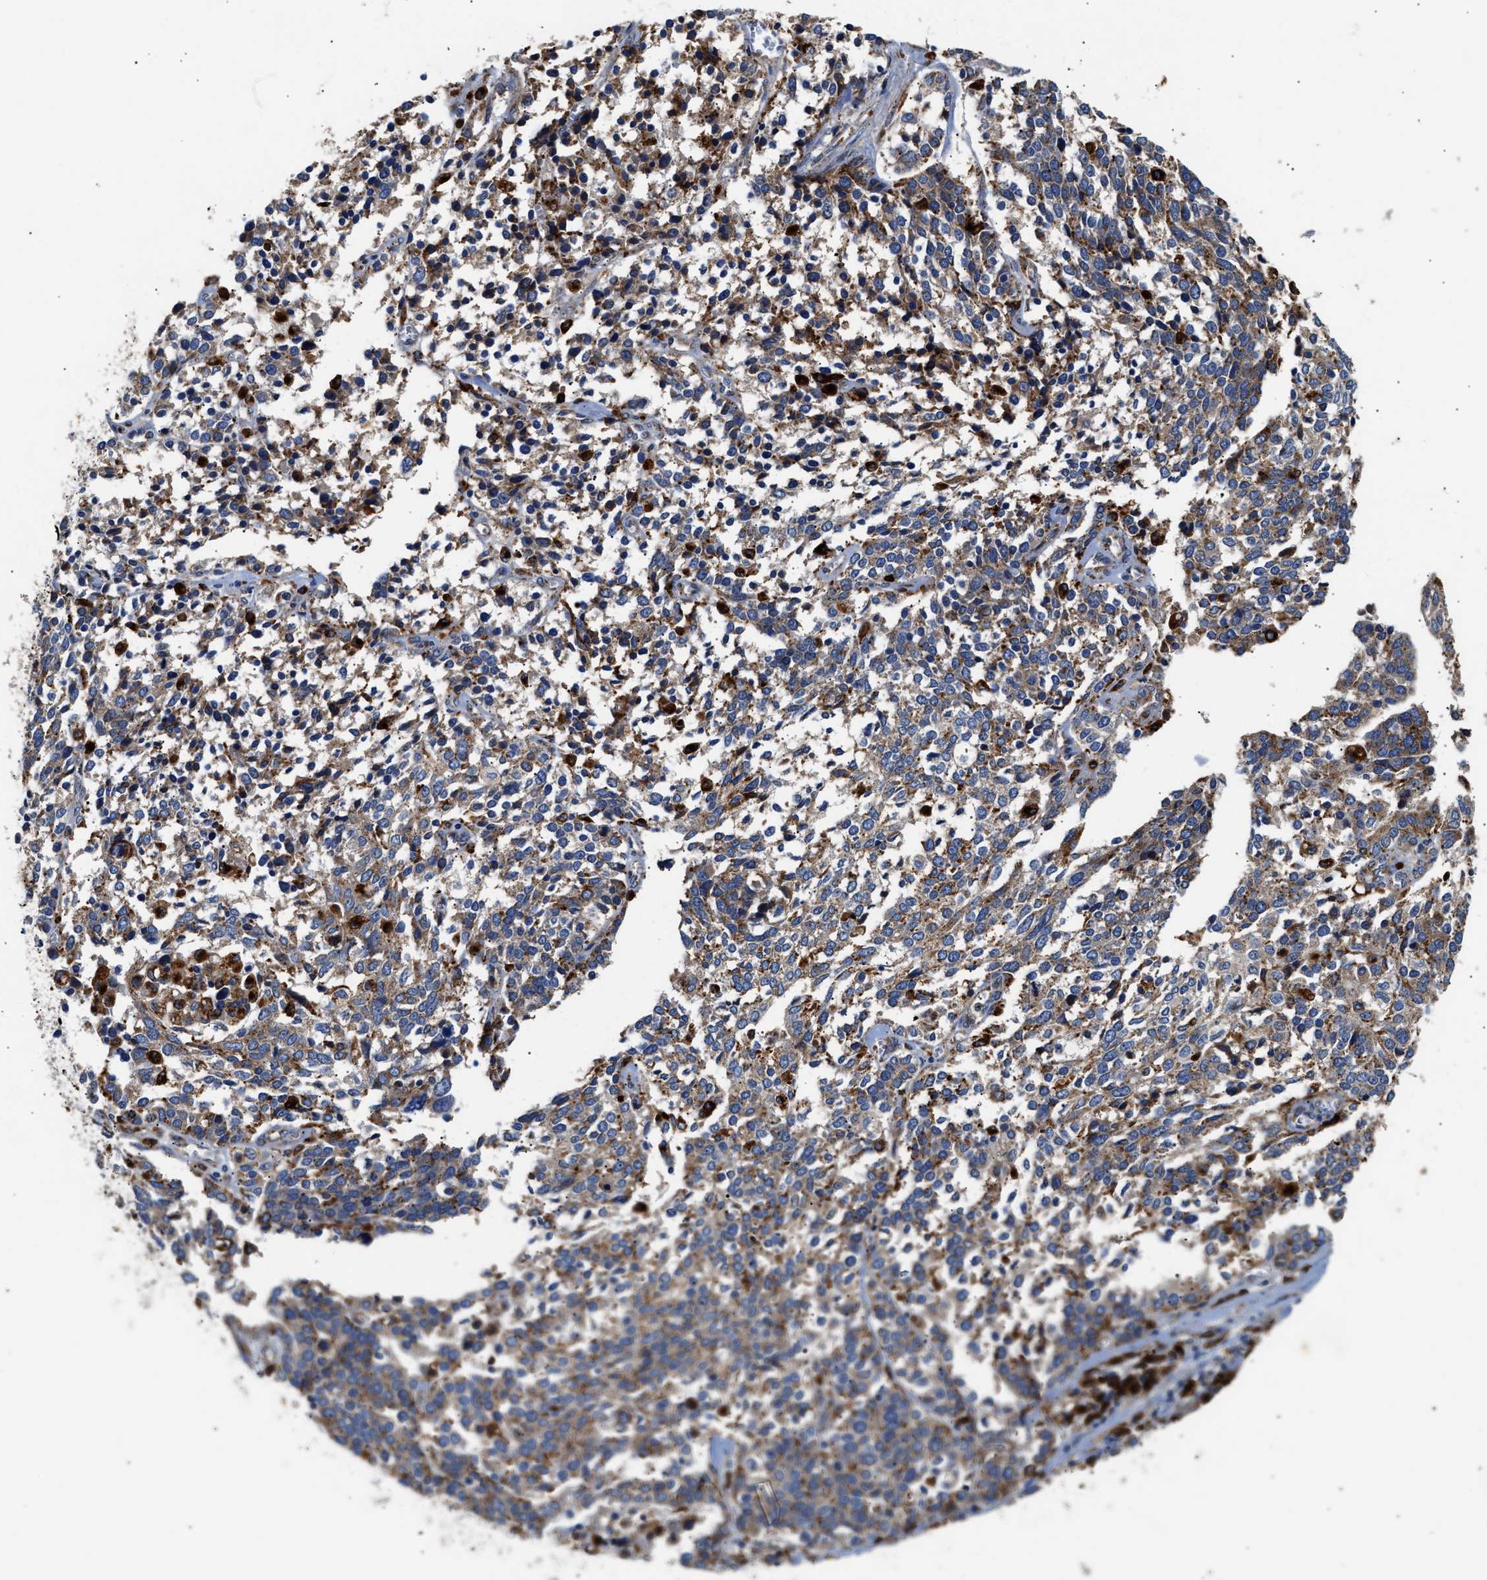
{"staining": {"intensity": "moderate", "quantity": ">75%", "location": "cytoplasmic/membranous"}, "tissue": "ovarian cancer", "cell_type": "Tumor cells", "image_type": "cancer", "snomed": [{"axis": "morphology", "description": "Cystadenocarcinoma, serous, NOS"}, {"axis": "topography", "description": "Ovary"}], "caption": "Immunohistochemical staining of serous cystadenocarcinoma (ovarian) reveals moderate cytoplasmic/membranous protein positivity in about >75% of tumor cells. (DAB (3,3'-diaminobenzidine) = brown stain, brightfield microscopy at high magnification).", "gene": "CCDC146", "patient": {"sex": "female", "age": 44}}